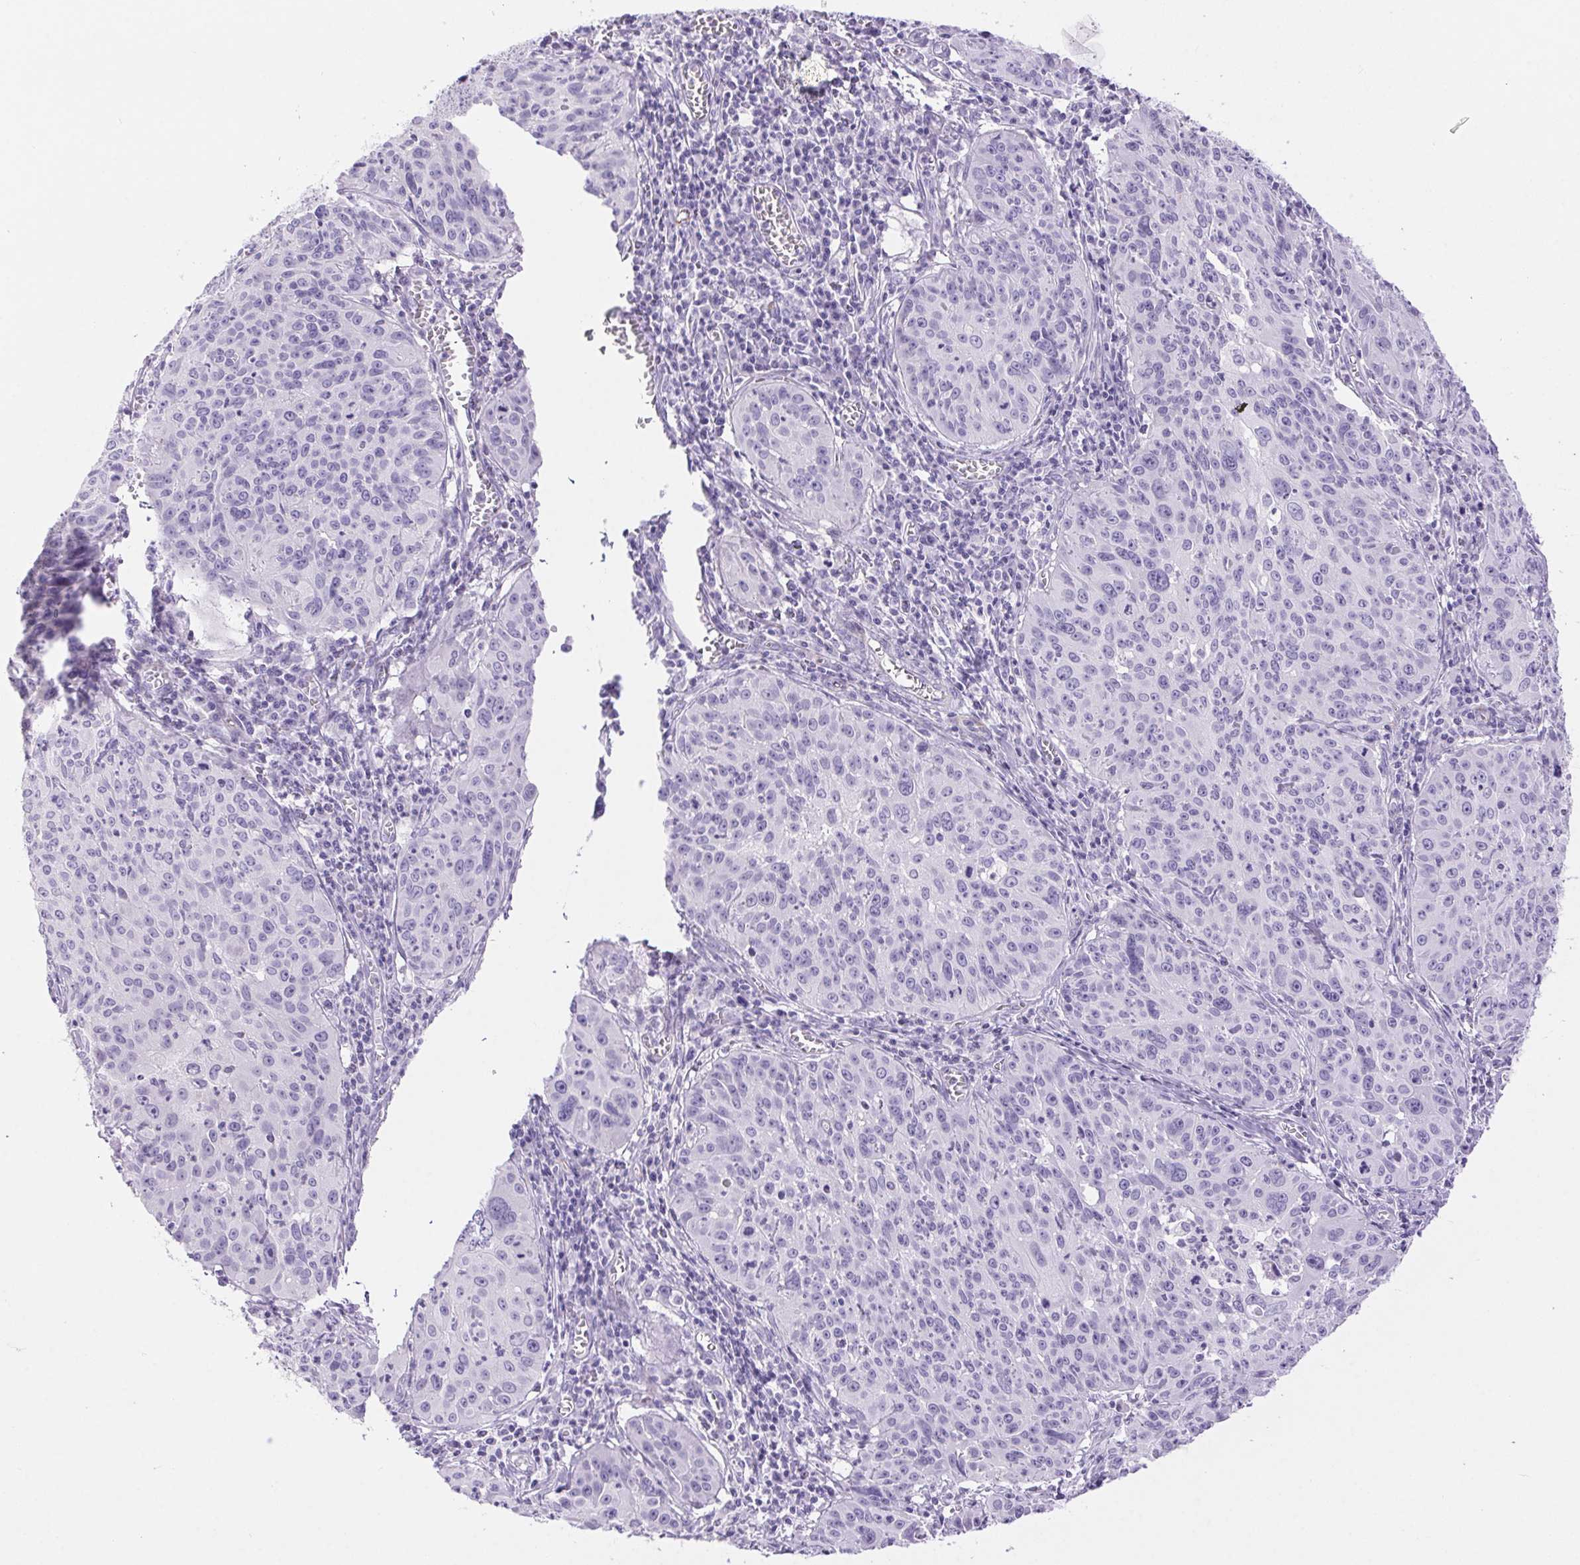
{"staining": {"intensity": "negative", "quantity": "none", "location": "none"}, "tissue": "cervical cancer", "cell_type": "Tumor cells", "image_type": "cancer", "snomed": [{"axis": "morphology", "description": "Squamous cell carcinoma, NOS"}, {"axis": "topography", "description": "Cervix"}], "caption": "High magnification brightfield microscopy of cervical squamous cell carcinoma stained with DAB (3,3'-diaminobenzidine) (brown) and counterstained with hematoxylin (blue): tumor cells show no significant expression.", "gene": "ERP27", "patient": {"sex": "female", "age": 31}}